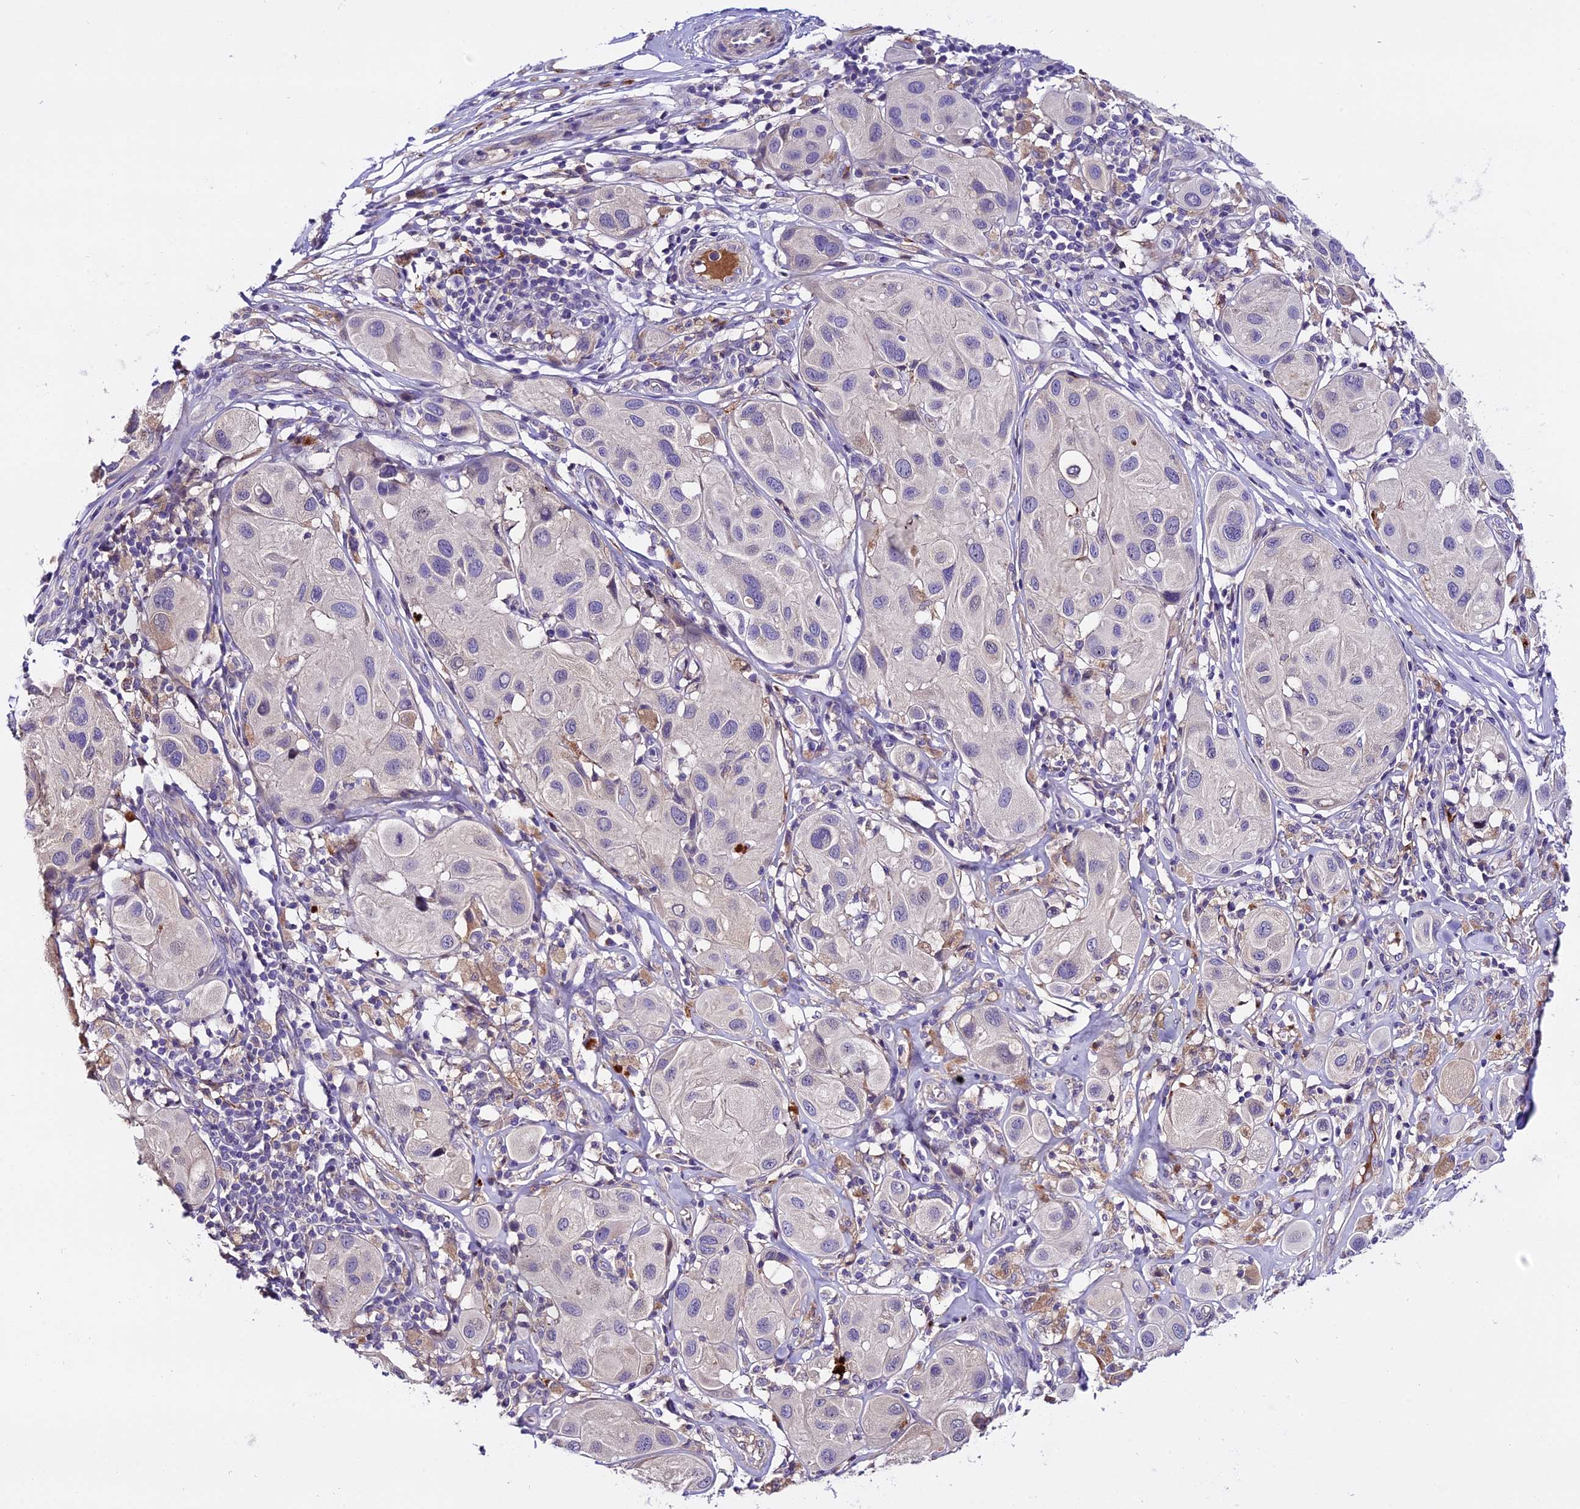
{"staining": {"intensity": "moderate", "quantity": "<25%", "location": "cytoplasmic/membranous"}, "tissue": "melanoma", "cell_type": "Tumor cells", "image_type": "cancer", "snomed": [{"axis": "morphology", "description": "Malignant melanoma, Metastatic site"}, {"axis": "topography", "description": "Skin"}], "caption": "Immunohistochemical staining of malignant melanoma (metastatic site) shows moderate cytoplasmic/membranous protein positivity in approximately <25% of tumor cells.", "gene": "MAP3K7CL", "patient": {"sex": "male", "age": 41}}